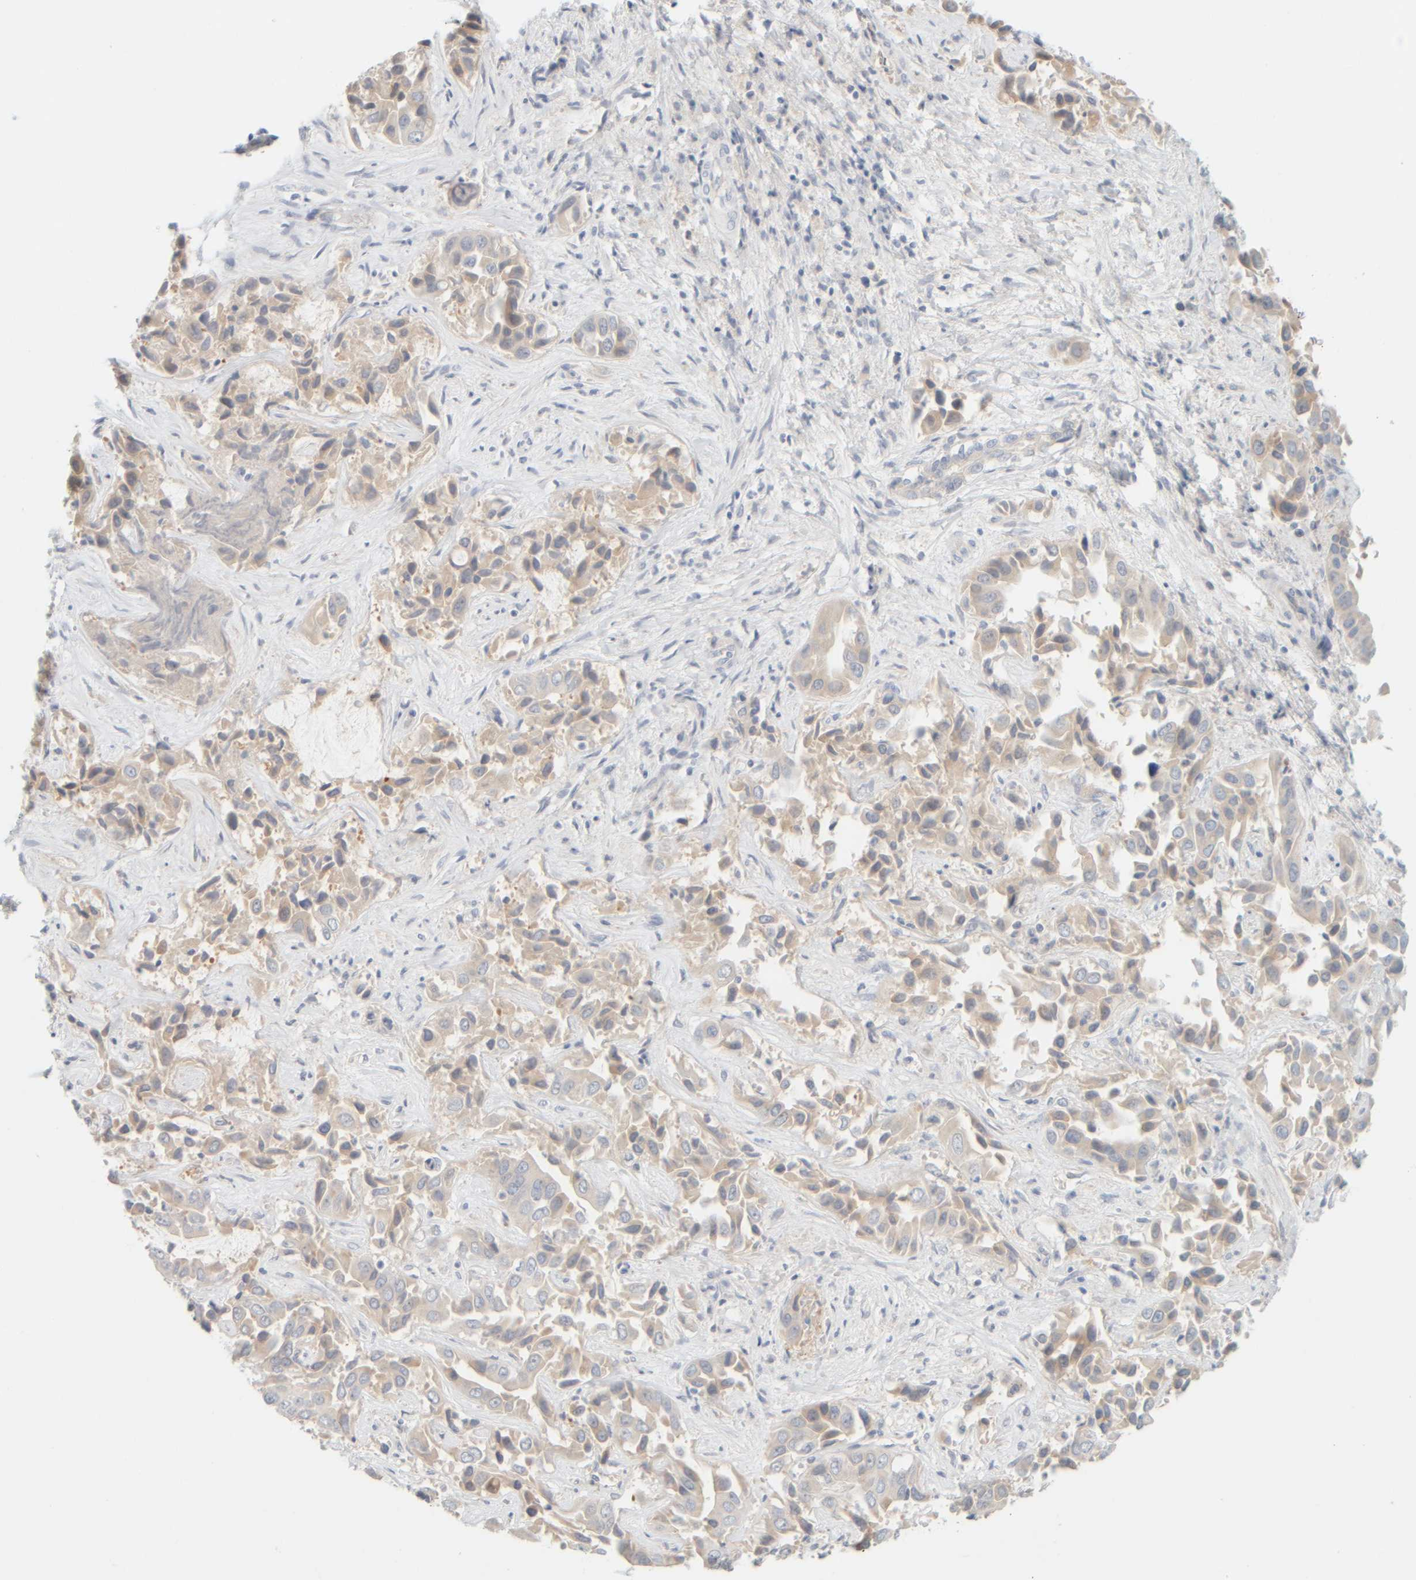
{"staining": {"intensity": "weak", "quantity": ">75%", "location": "cytoplasmic/membranous"}, "tissue": "liver cancer", "cell_type": "Tumor cells", "image_type": "cancer", "snomed": [{"axis": "morphology", "description": "Cholangiocarcinoma"}, {"axis": "topography", "description": "Liver"}], "caption": "Cholangiocarcinoma (liver) was stained to show a protein in brown. There is low levels of weak cytoplasmic/membranous expression in approximately >75% of tumor cells.", "gene": "PTGES3L-AARSD1", "patient": {"sex": "female", "age": 52}}